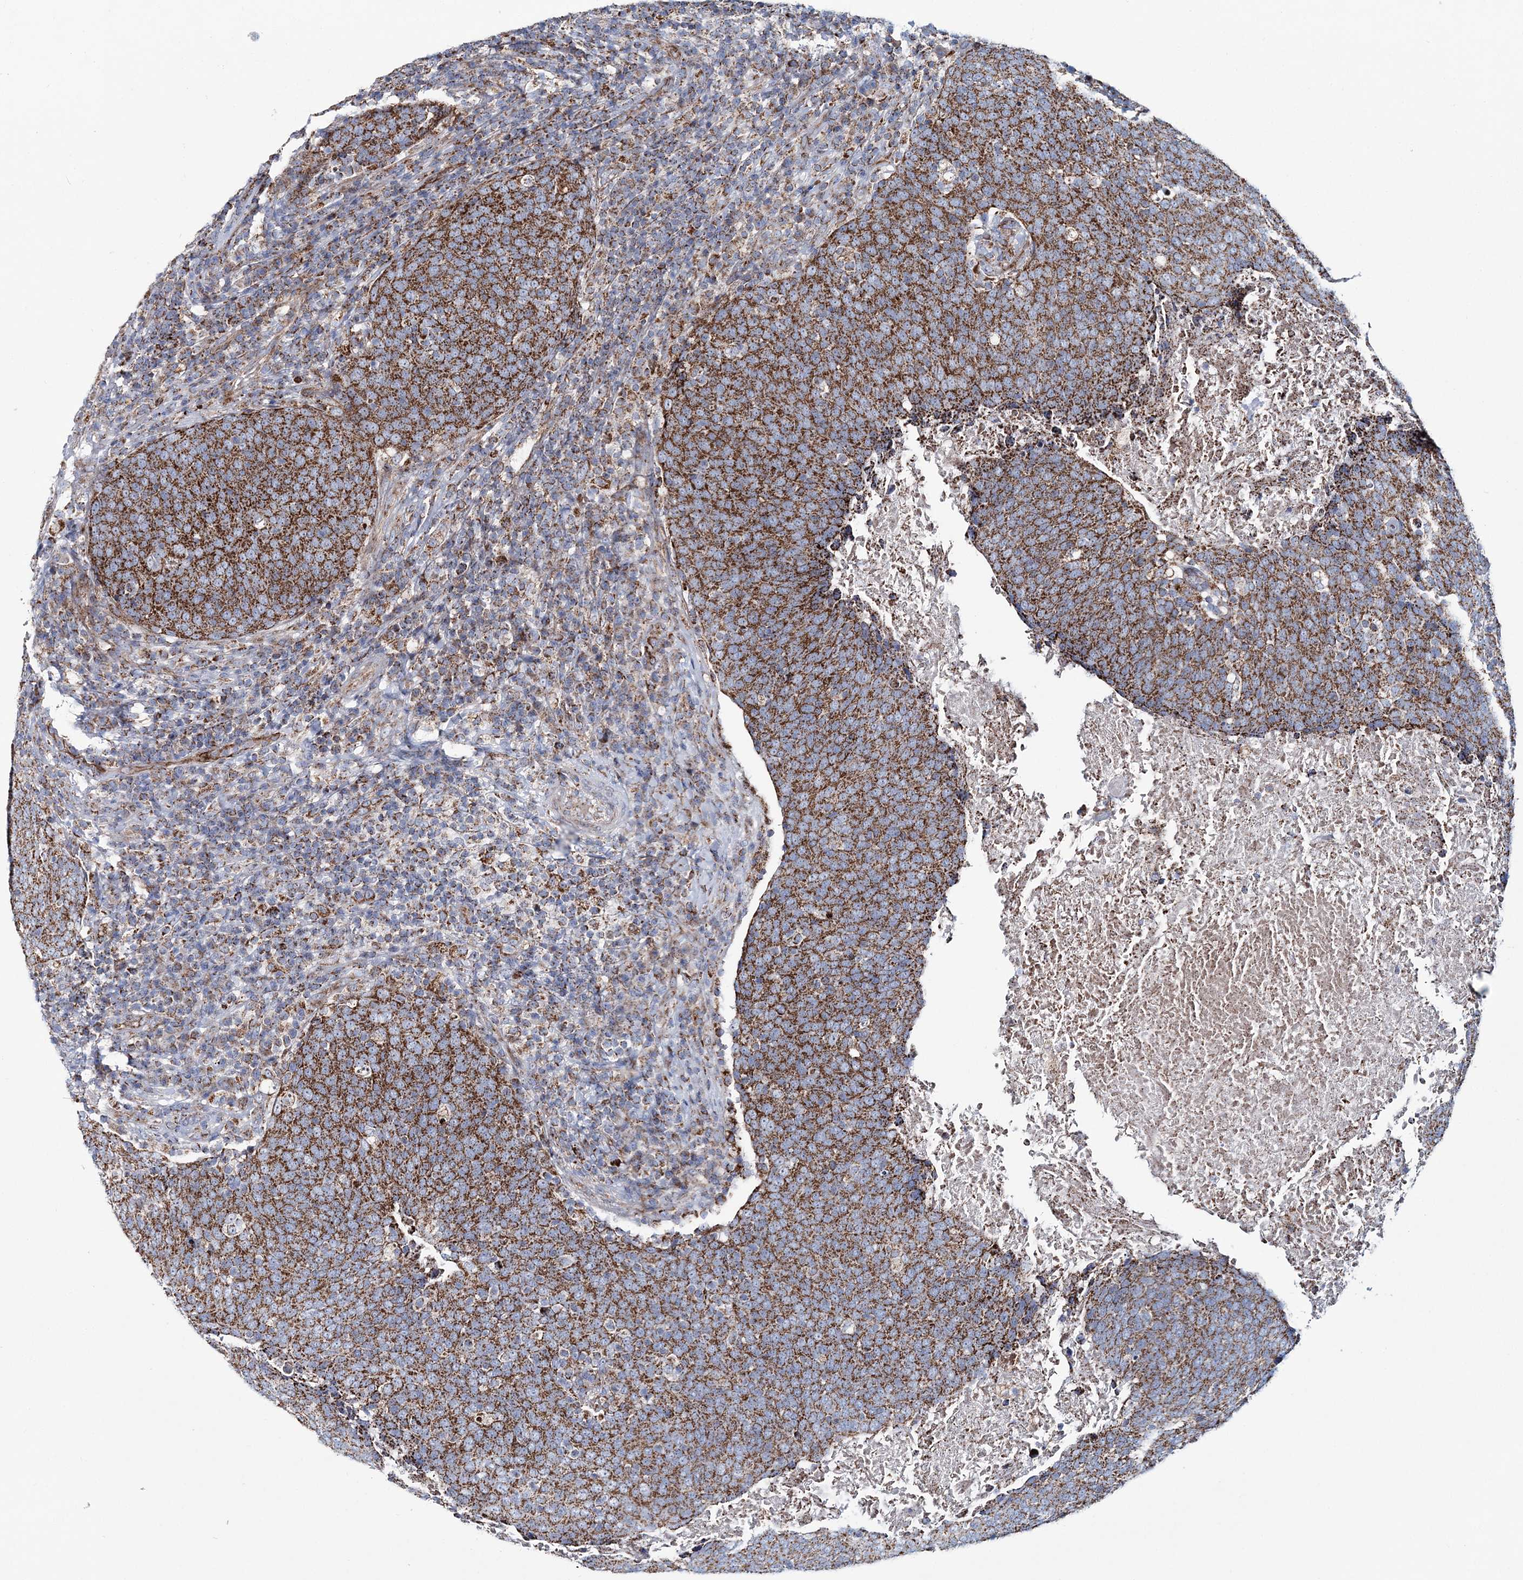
{"staining": {"intensity": "moderate", "quantity": ">75%", "location": "cytoplasmic/membranous"}, "tissue": "head and neck cancer", "cell_type": "Tumor cells", "image_type": "cancer", "snomed": [{"axis": "morphology", "description": "Squamous cell carcinoma, NOS"}, {"axis": "morphology", "description": "Squamous cell carcinoma, metastatic, NOS"}, {"axis": "topography", "description": "Lymph node"}, {"axis": "topography", "description": "Head-Neck"}], "caption": "About >75% of tumor cells in human head and neck cancer (metastatic squamous cell carcinoma) show moderate cytoplasmic/membranous protein expression as visualized by brown immunohistochemical staining.", "gene": "ARHGAP6", "patient": {"sex": "male", "age": 62}}